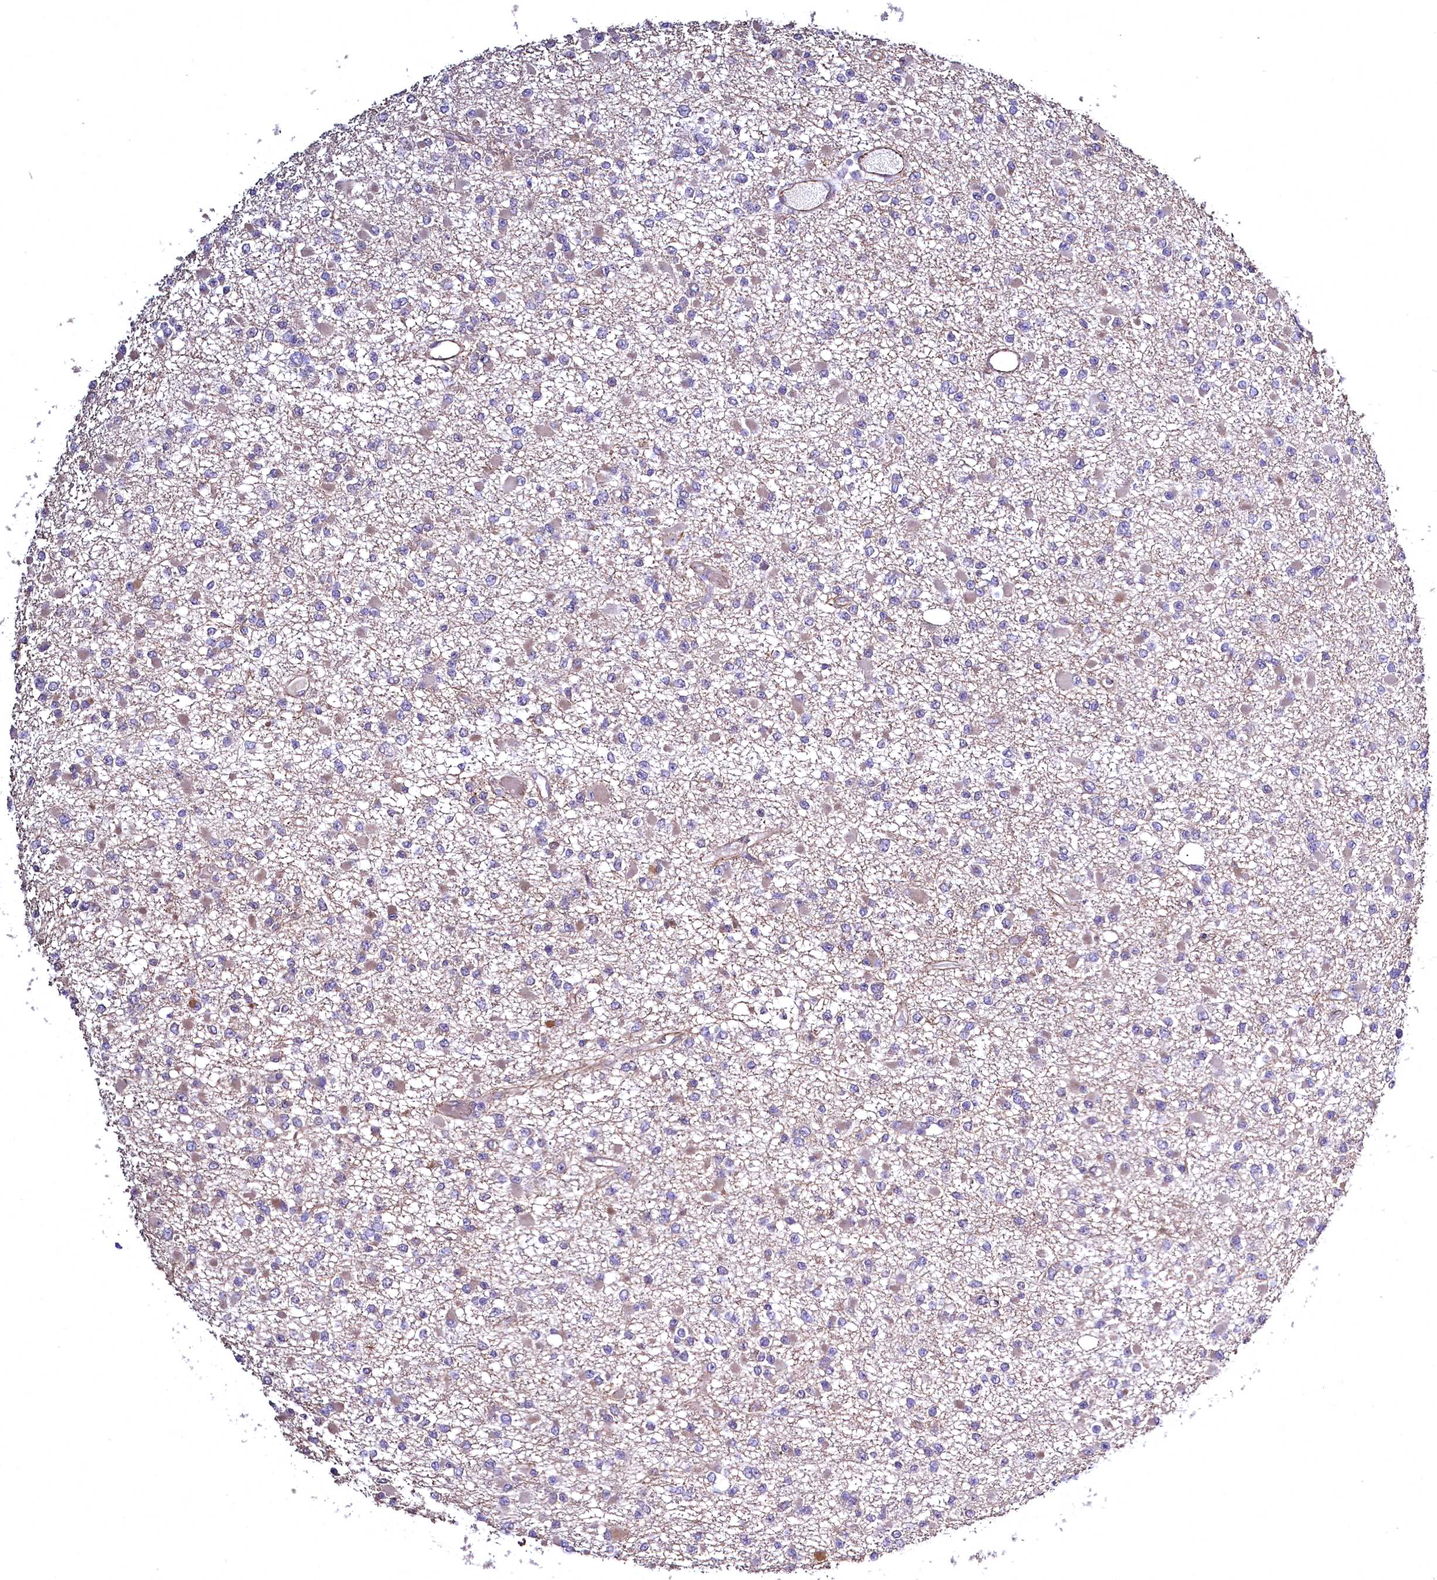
{"staining": {"intensity": "negative", "quantity": "none", "location": "none"}, "tissue": "glioma", "cell_type": "Tumor cells", "image_type": "cancer", "snomed": [{"axis": "morphology", "description": "Glioma, malignant, Low grade"}, {"axis": "topography", "description": "Brain"}], "caption": "DAB immunohistochemical staining of human low-grade glioma (malignant) displays no significant expression in tumor cells.", "gene": "TBCEL", "patient": {"sex": "female", "age": 22}}